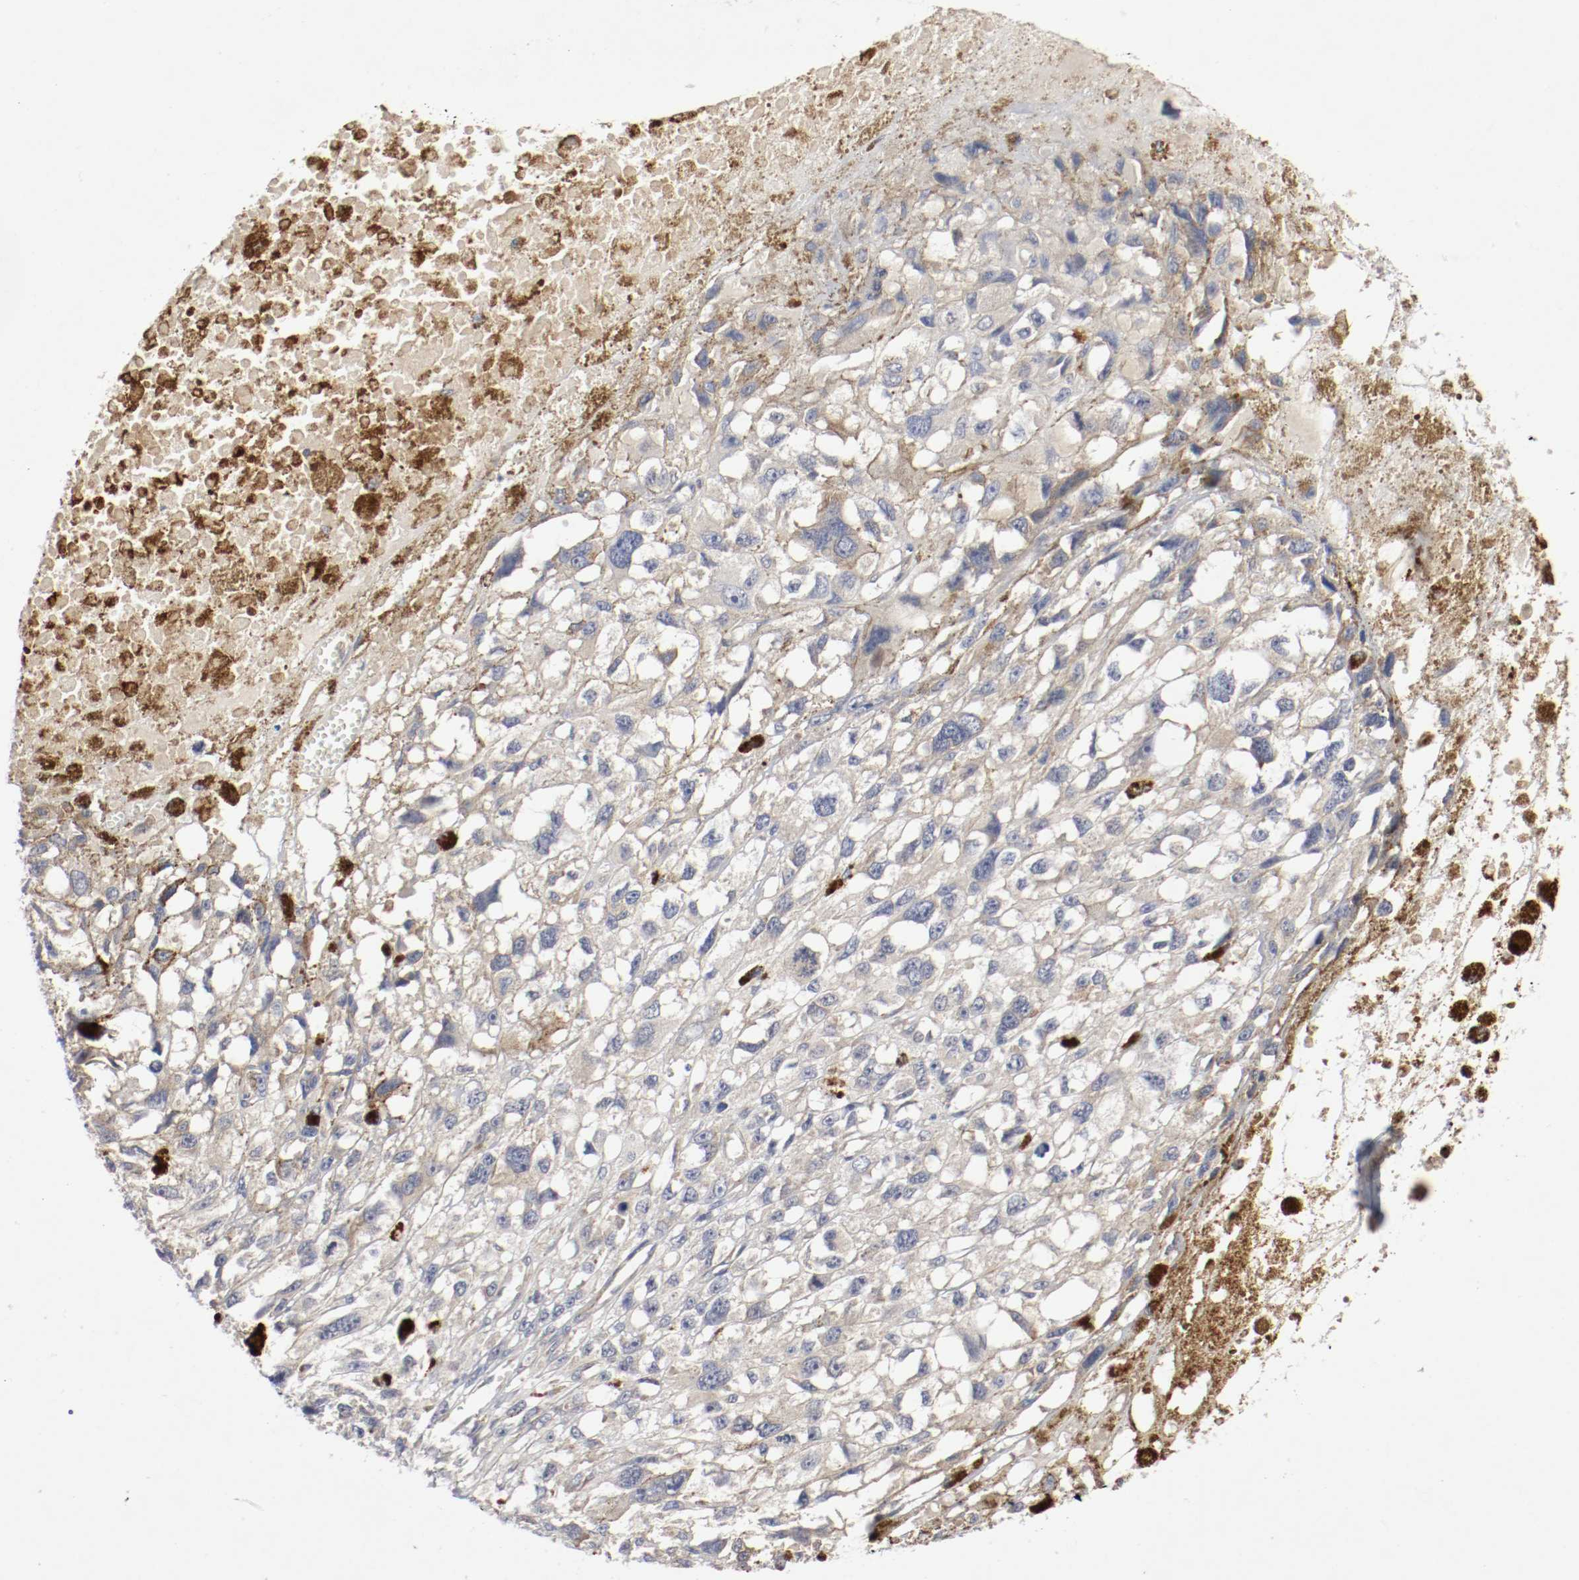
{"staining": {"intensity": "weak", "quantity": "<25%", "location": "cytoplasmic/membranous"}, "tissue": "melanoma", "cell_type": "Tumor cells", "image_type": "cancer", "snomed": [{"axis": "morphology", "description": "Malignant melanoma, Metastatic site"}, {"axis": "topography", "description": "Lymph node"}], "caption": "Malignant melanoma (metastatic site) stained for a protein using IHC shows no expression tumor cells.", "gene": "REN", "patient": {"sex": "male", "age": 59}}